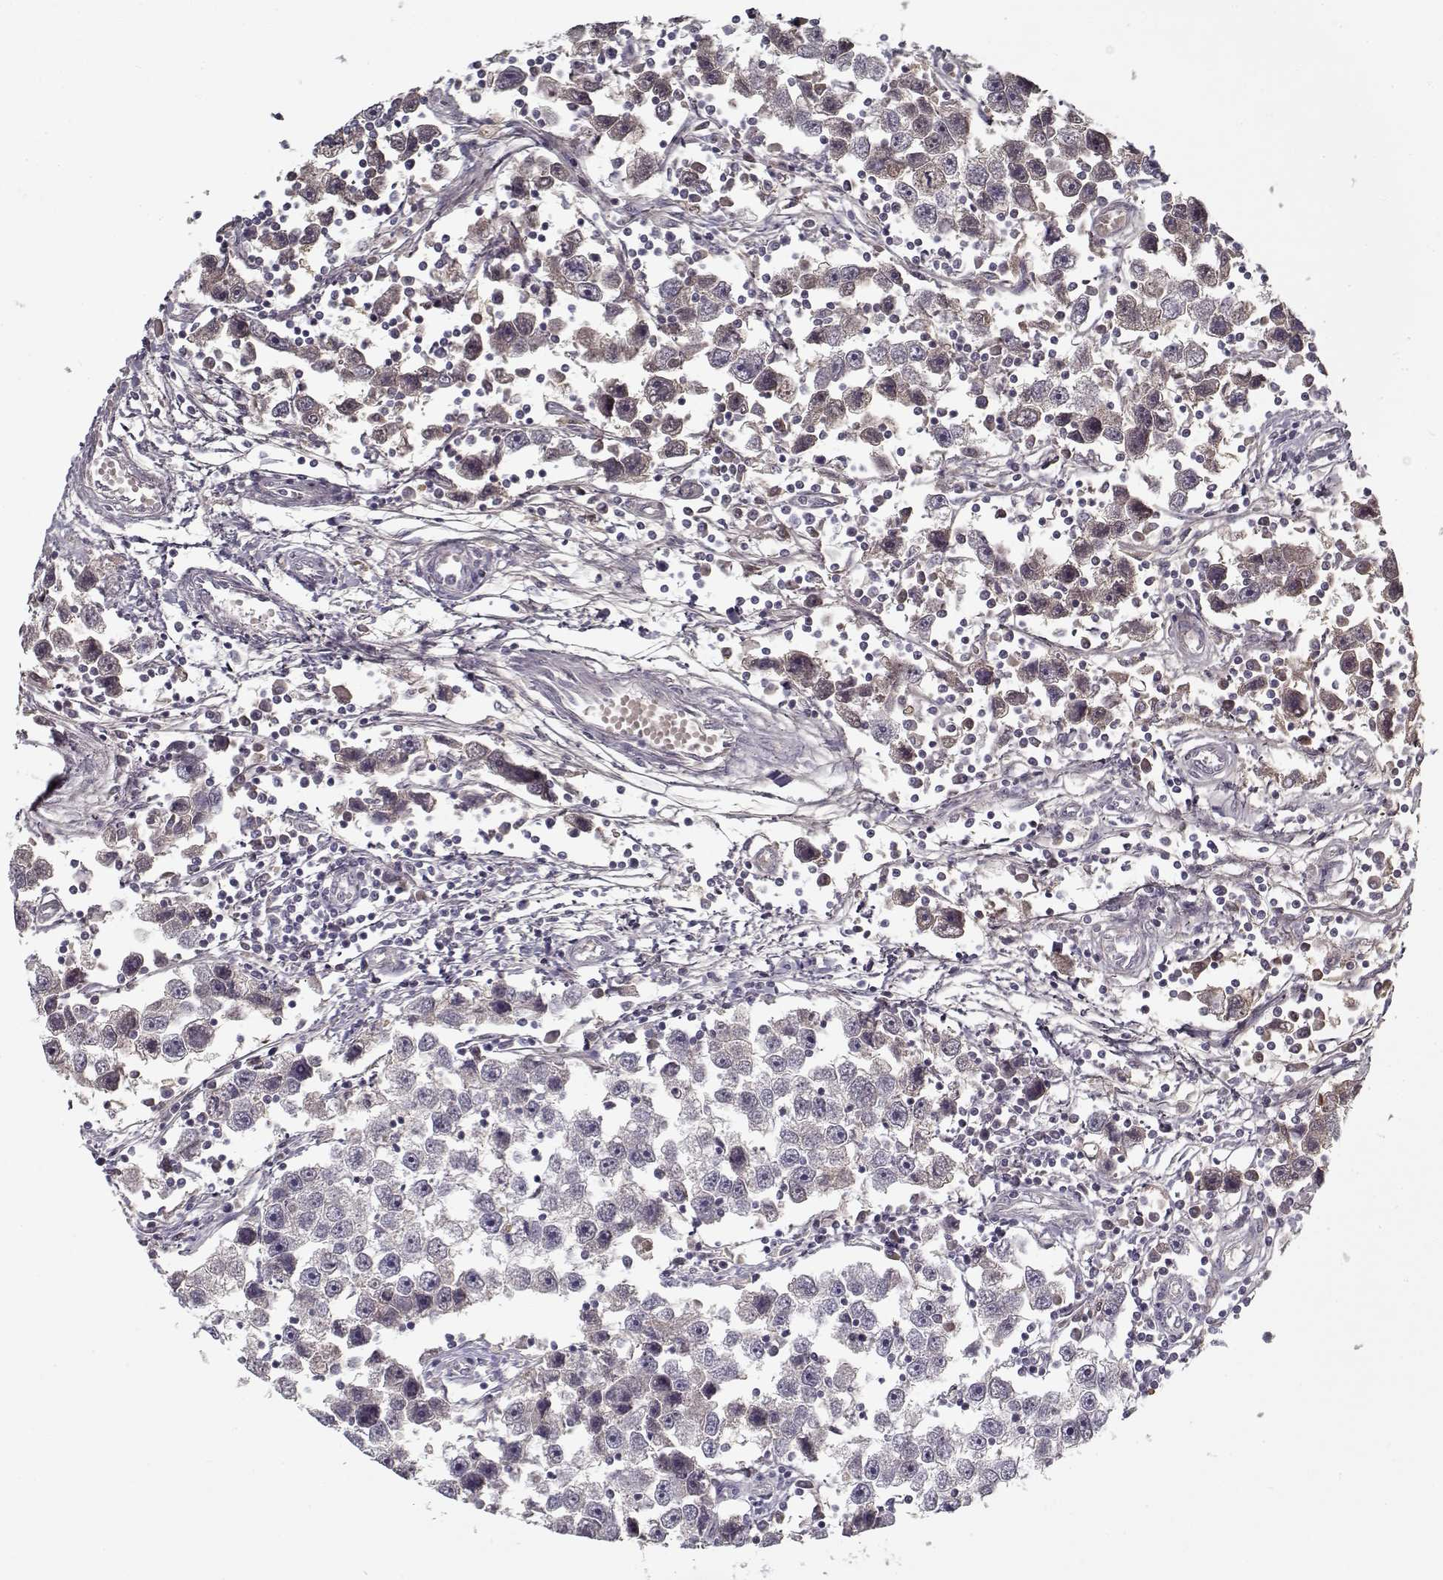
{"staining": {"intensity": "negative", "quantity": "none", "location": "none"}, "tissue": "testis cancer", "cell_type": "Tumor cells", "image_type": "cancer", "snomed": [{"axis": "morphology", "description": "Seminoma, NOS"}, {"axis": "topography", "description": "Testis"}], "caption": "Immunohistochemical staining of human testis seminoma reveals no significant expression in tumor cells.", "gene": "AFM", "patient": {"sex": "male", "age": 30}}